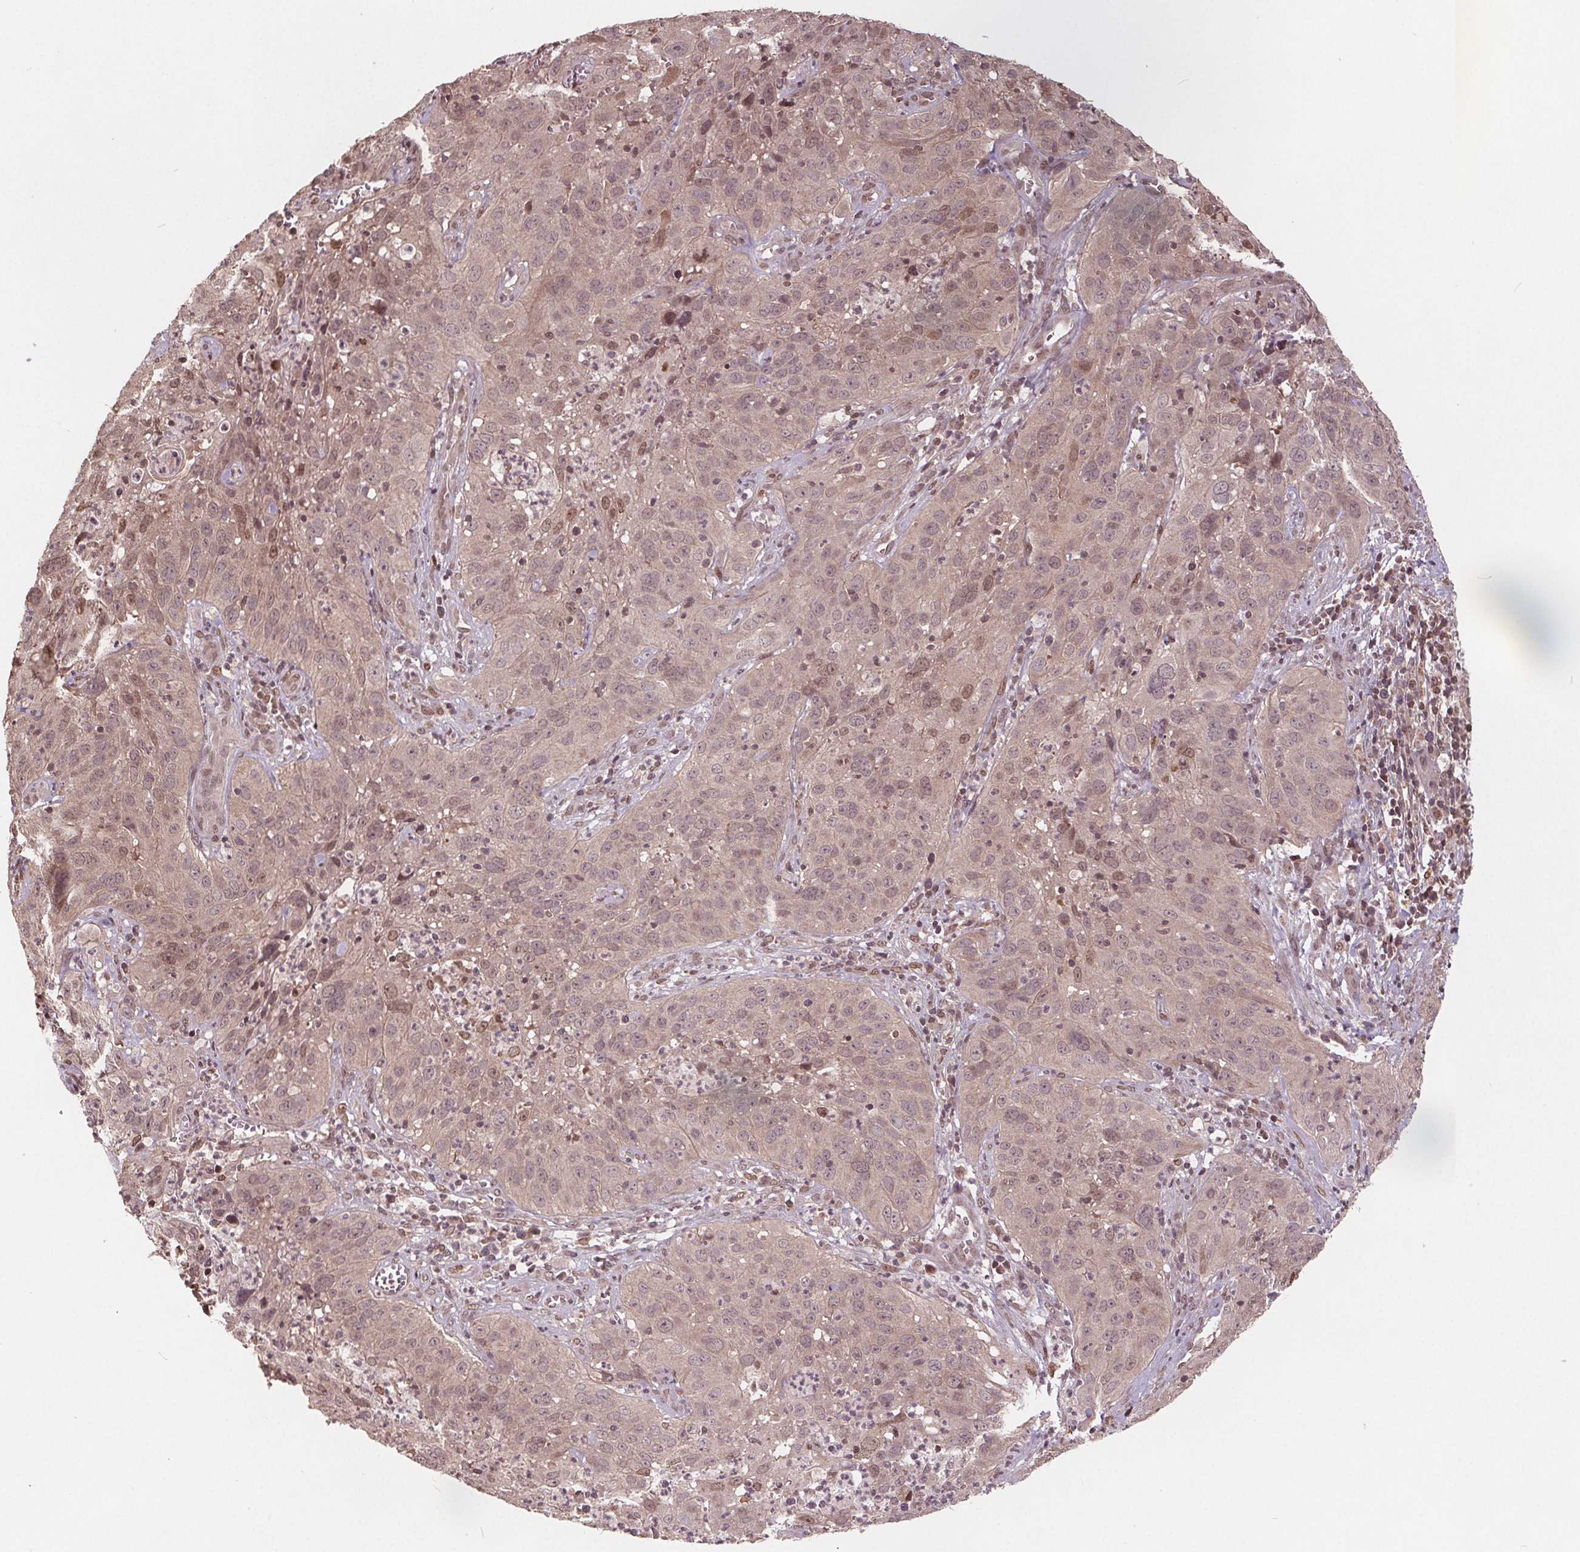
{"staining": {"intensity": "weak", "quantity": "25%-75%", "location": "cytoplasmic/membranous,nuclear"}, "tissue": "cervical cancer", "cell_type": "Tumor cells", "image_type": "cancer", "snomed": [{"axis": "morphology", "description": "Squamous cell carcinoma, NOS"}, {"axis": "topography", "description": "Cervix"}], "caption": "A brown stain shows weak cytoplasmic/membranous and nuclear positivity of a protein in cervical cancer (squamous cell carcinoma) tumor cells.", "gene": "HIF1AN", "patient": {"sex": "female", "age": 32}}